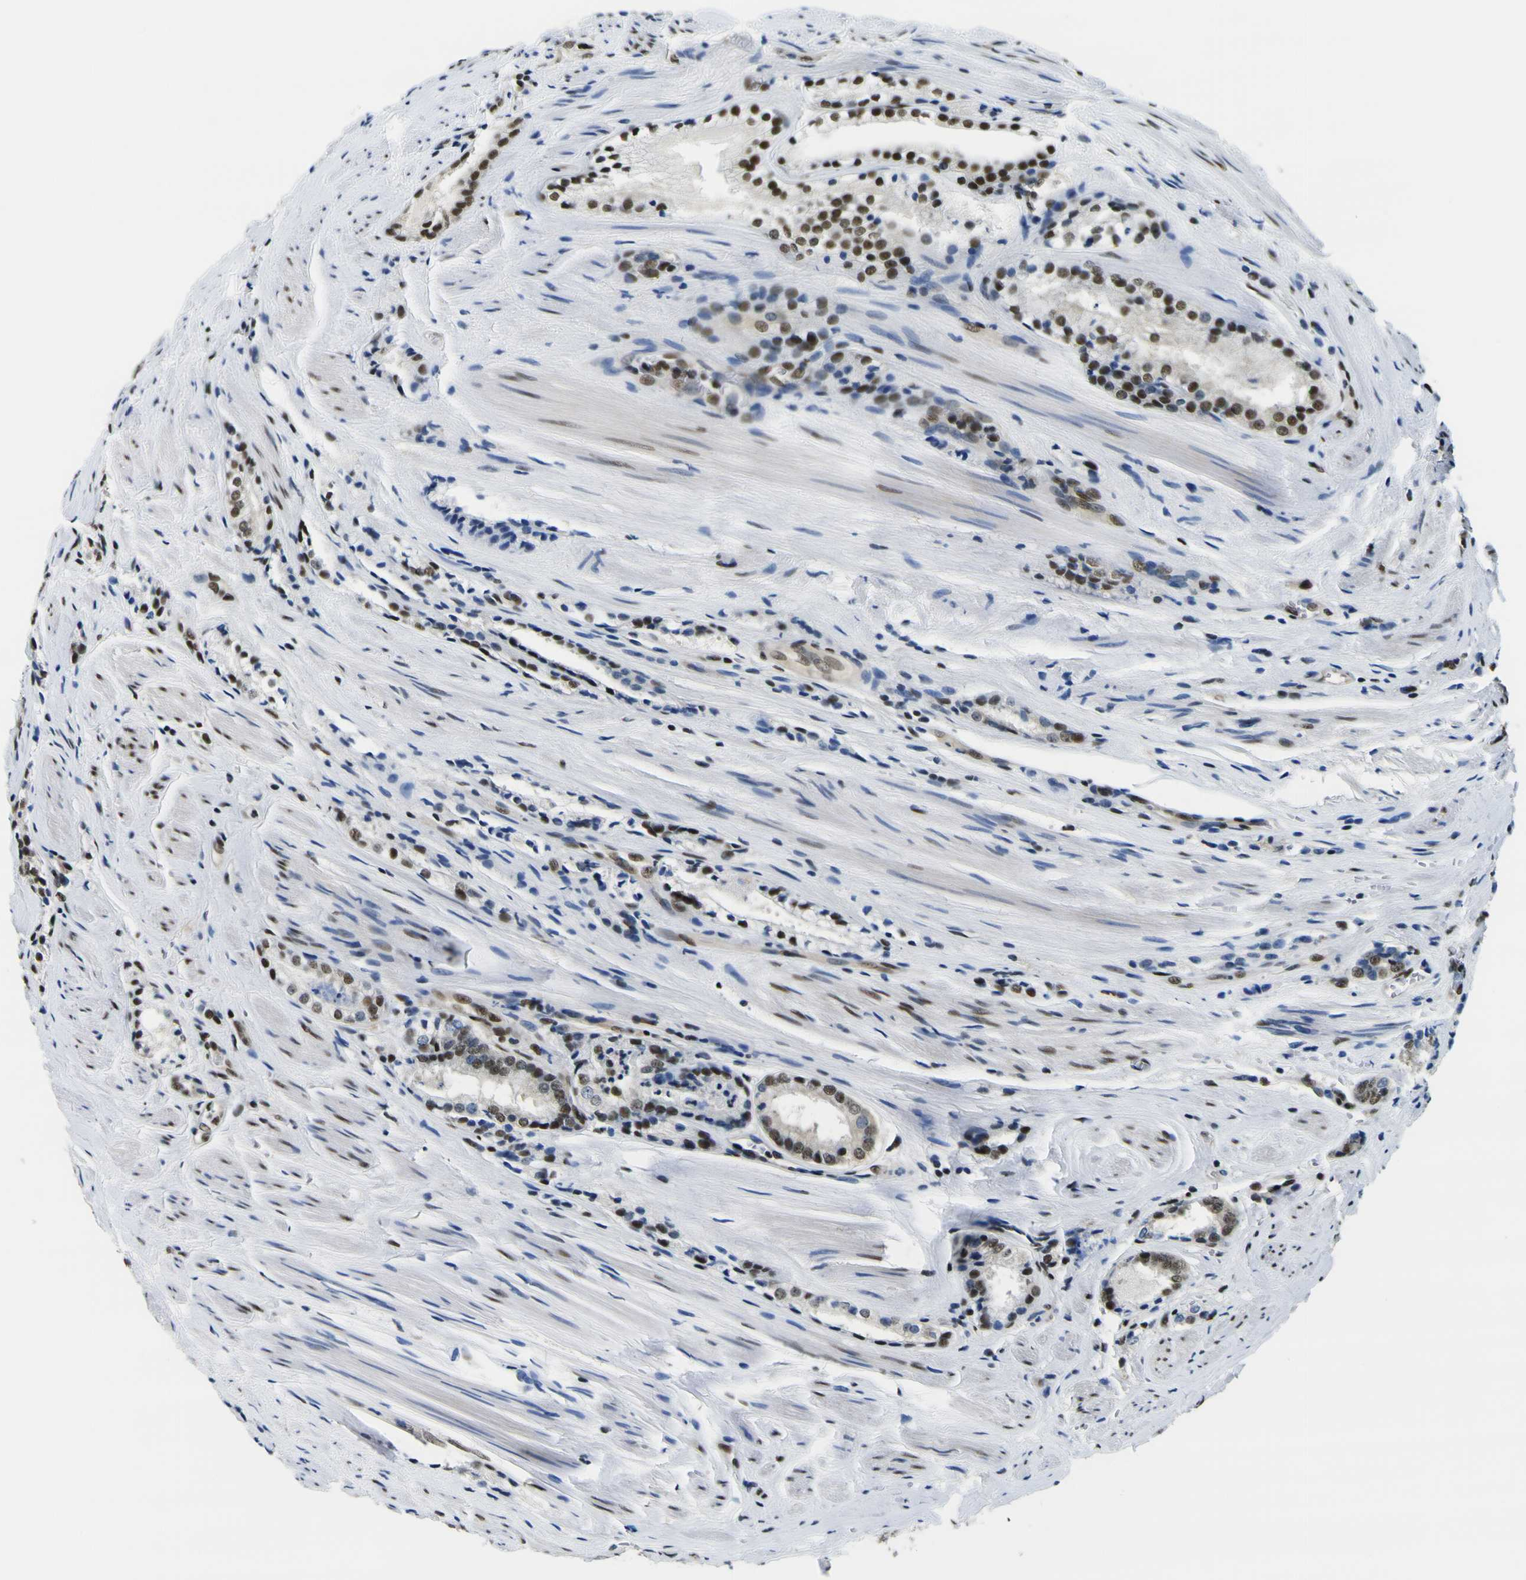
{"staining": {"intensity": "strong", "quantity": ">75%", "location": "nuclear"}, "tissue": "prostate cancer", "cell_type": "Tumor cells", "image_type": "cancer", "snomed": [{"axis": "morphology", "description": "Adenocarcinoma, Low grade"}, {"axis": "topography", "description": "Prostate"}], "caption": "Prostate cancer stained with a brown dye exhibits strong nuclear positive expression in approximately >75% of tumor cells.", "gene": "SP1", "patient": {"sex": "male", "age": 60}}